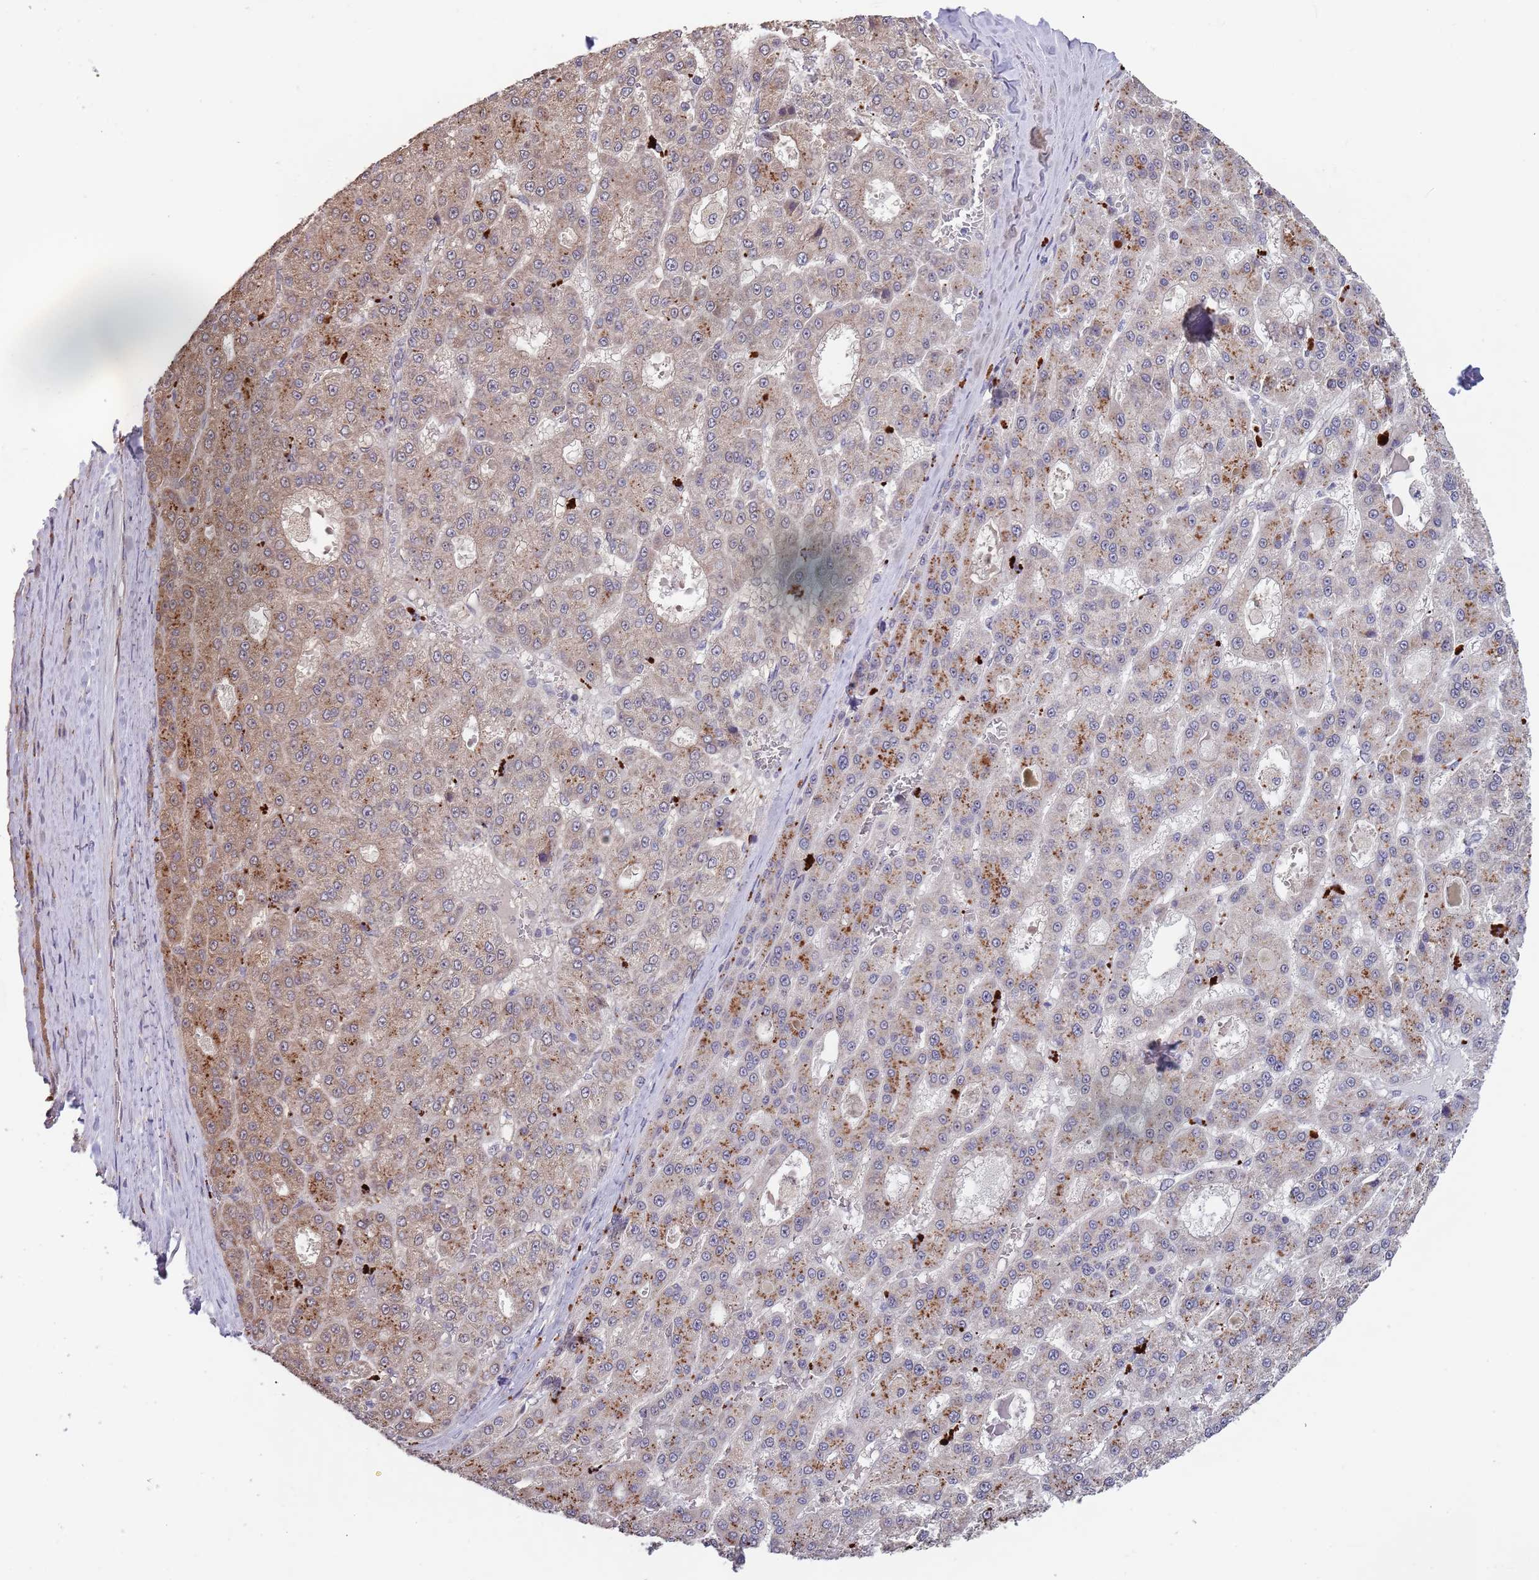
{"staining": {"intensity": "moderate", "quantity": "25%-75%", "location": "cytoplasmic/membranous"}, "tissue": "liver cancer", "cell_type": "Tumor cells", "image_type": "cancer", "snomed": [{"axis": "morphology", "description": "Carcinoma, Hepatocellular, NOS"}, {"axis": "topography", "description": "Liver"}], "caption": "Tumor cells demonstrate moderate cytoplasmic/membranous staining in approximately 25%-75% of cells in hepatocellular carcinoma (liver).", "gene": "TMEM64", "patient": {"sex": "male", "age": 70}}